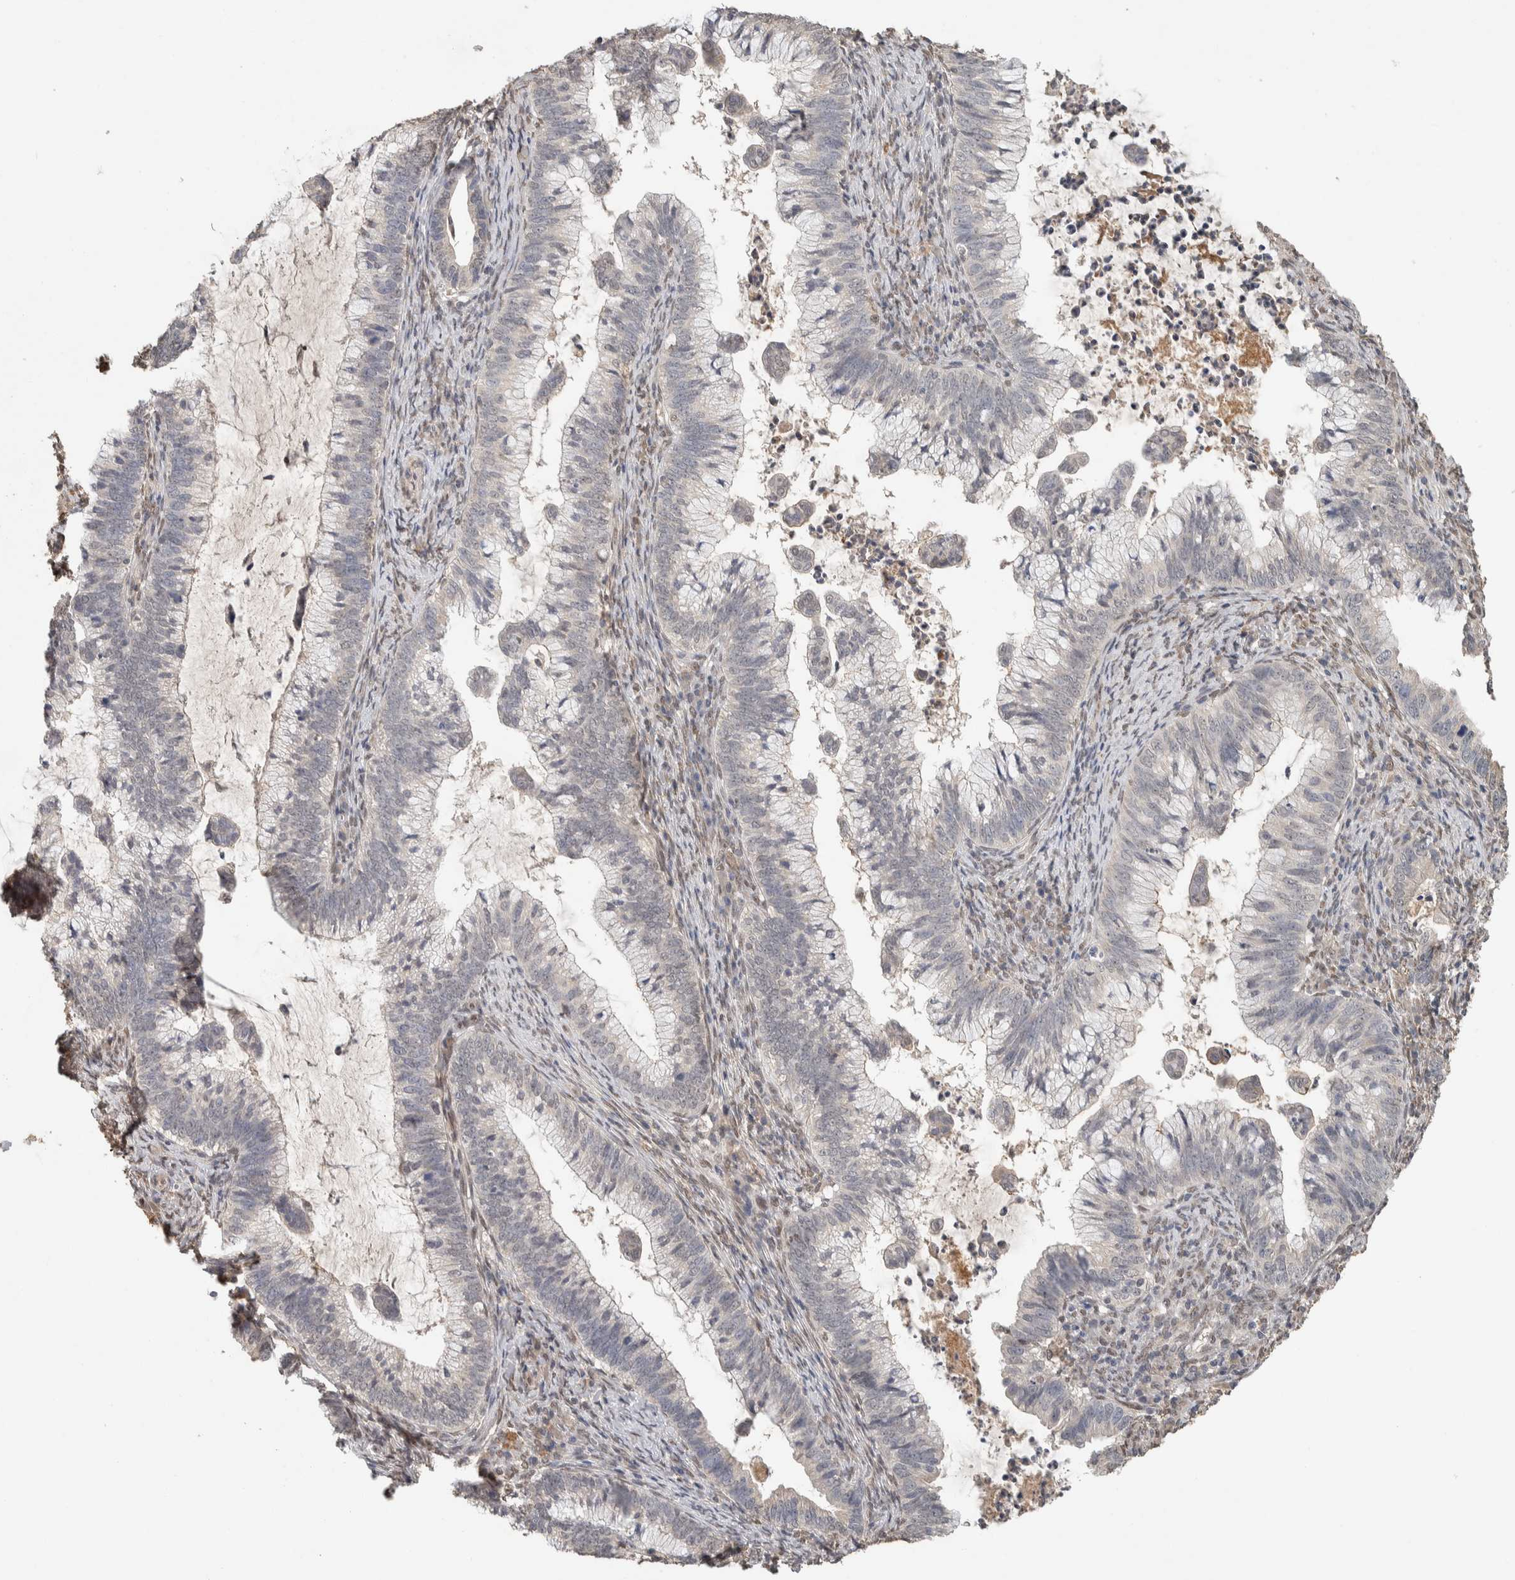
{"staining": {"intensity": "negative", "quantity": "none", "location": "none"}, "tissue": "cervical cancer", "cell_type": "Tumor cells", "image_type": "cancer", "snomed": [{"axis": "morphology", "description": "Adenocarcinoma, NOS"}, {"axis": "topography", "description": "Cervix"}], "caption": "Human cervical cancer (adenocarcinoma) stained for a protein using immunohistochemistry (IHC) shows no positivity in tumor cells.", "gene": "CYSRT1", "patient": {"sex": "female", "age": 36}}